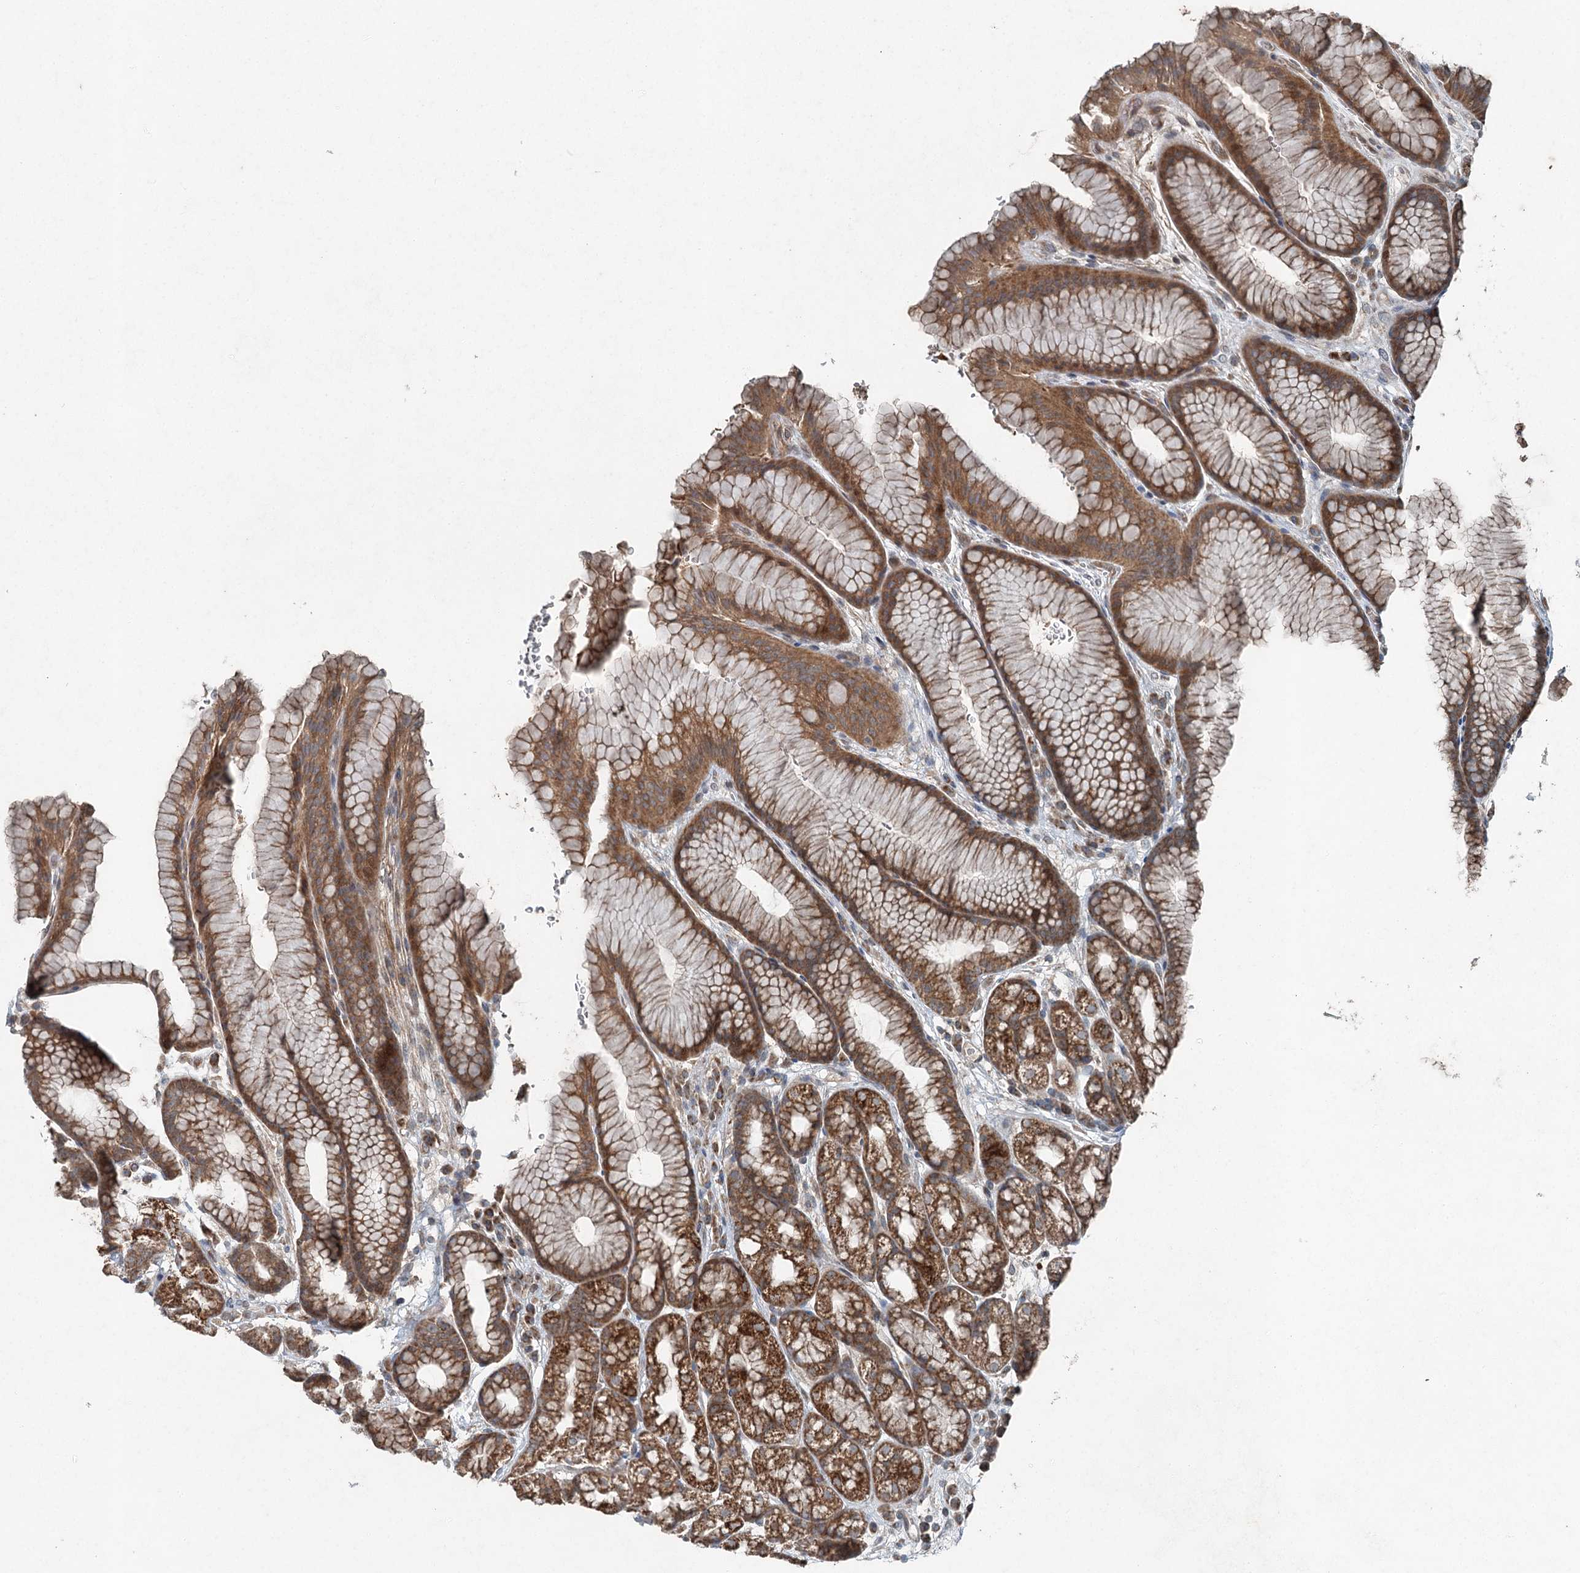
{"staining": {"intensity": "strong", "quantity": ">75%", "location": "cytoplasmic/membranous"}, "tissue": "stomach", "cell_type": "Glandular cells", "image_type": "normal", "snomed": [{"axis": "morphology", "description": "Normal tissue, NOS"}, {"axis": "morphology", "description": "Adenocarcinoma, NOS"}, {"axis": "topography", "description": "Stomach"}], "caption": "Immunohistochemical staining of benign human stomach exhibits >75% levels of strong cytoplasmic/membranous protein staining in approximately >75% of glandular cells.", "gene": "SKIC3", "patient": {"sex": "male", "age": 57}}